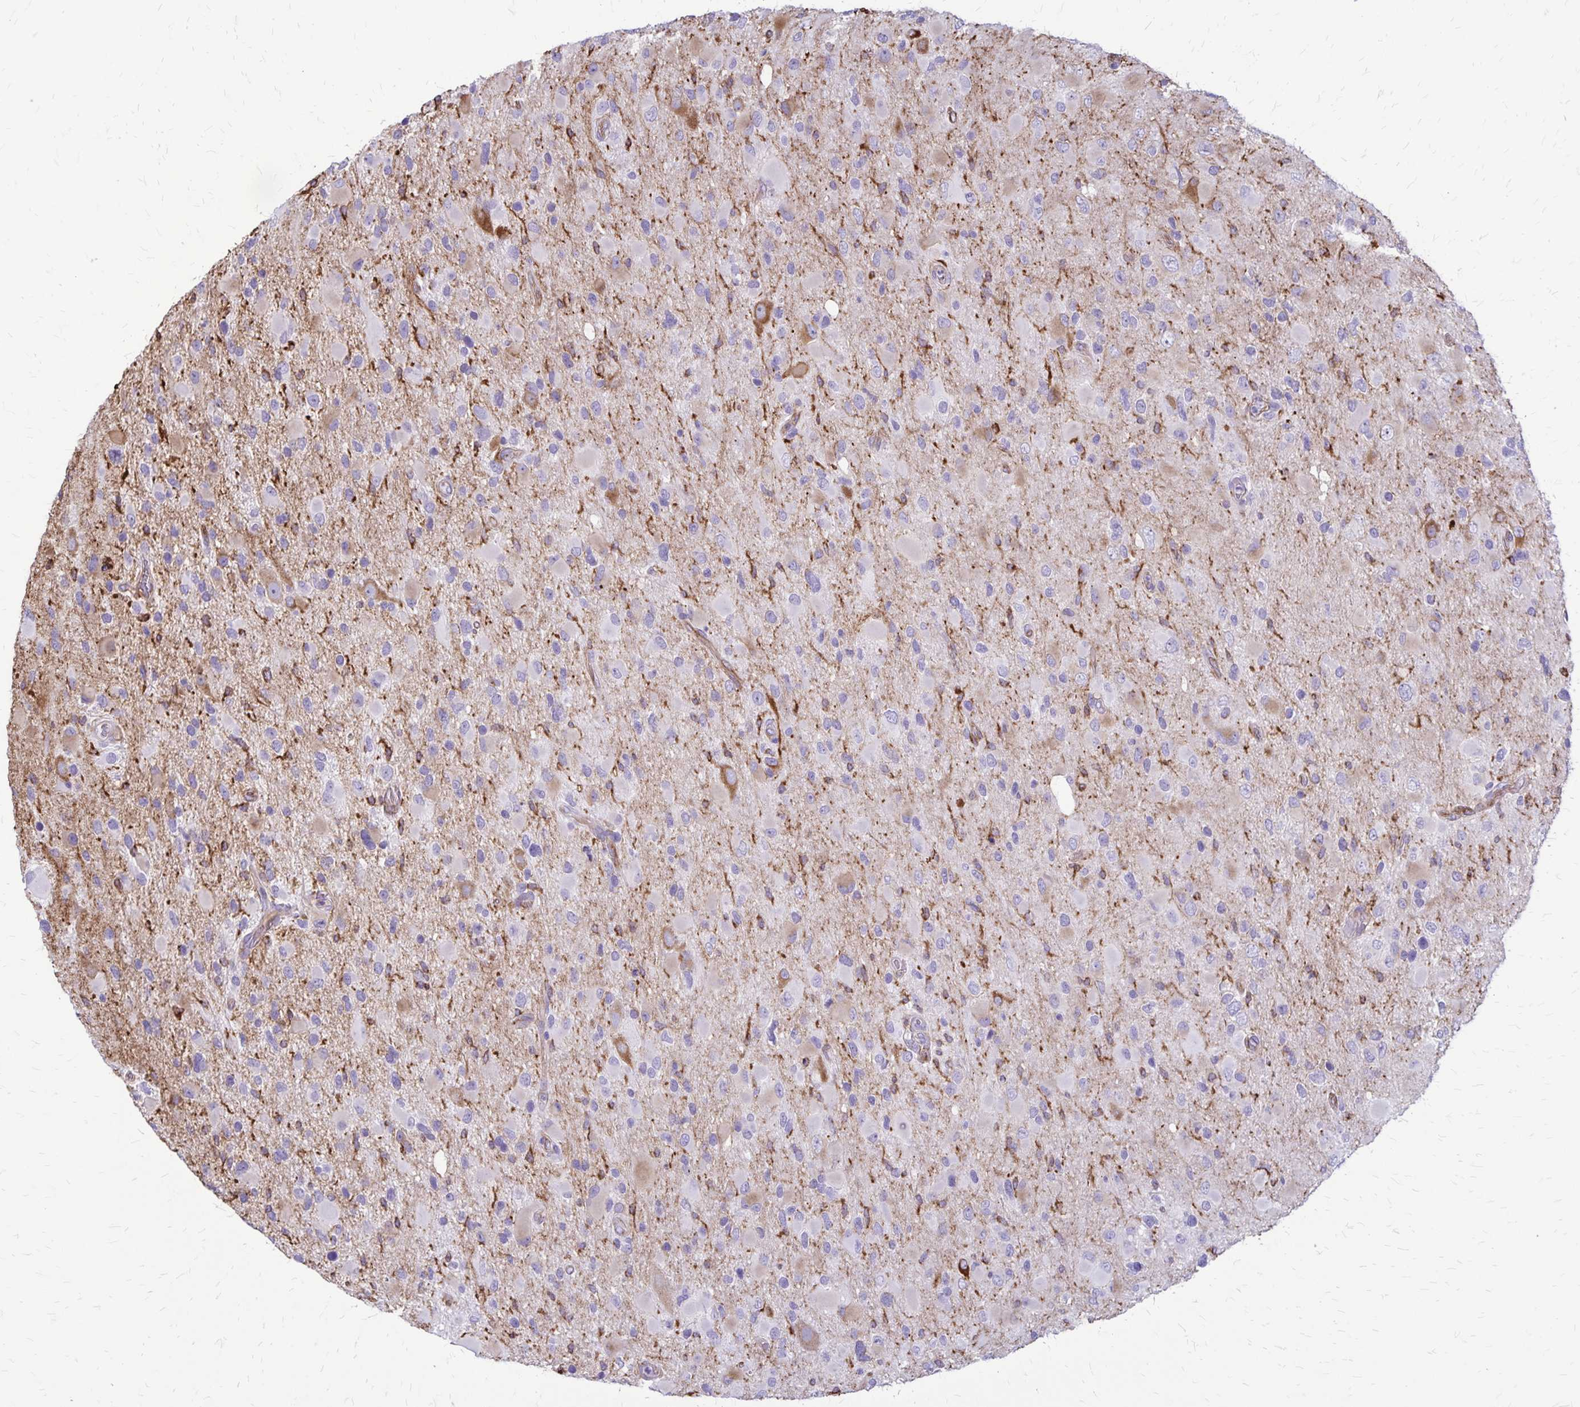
{"staining": {"intensity": "moderate", "quantity": "<25%", "location": "cytoplasmic/membranous"}, "tissue": "glioma", "cell_type": "Tumor cells", "image_type": "cancer", "snomed": [{"axis": "morphology", "description": "Glioma, malignant, Low grade"}, {"axis": "topography", "description": "Brain"}], "caption": "About <25% of tumor cells in glioma exhibit moderate cytoplasmic/membranous protein expression as visualized by brown immunohistochemical staining.", "gene": "RTN1", "patient": {"sex": "female", "age": 32}}